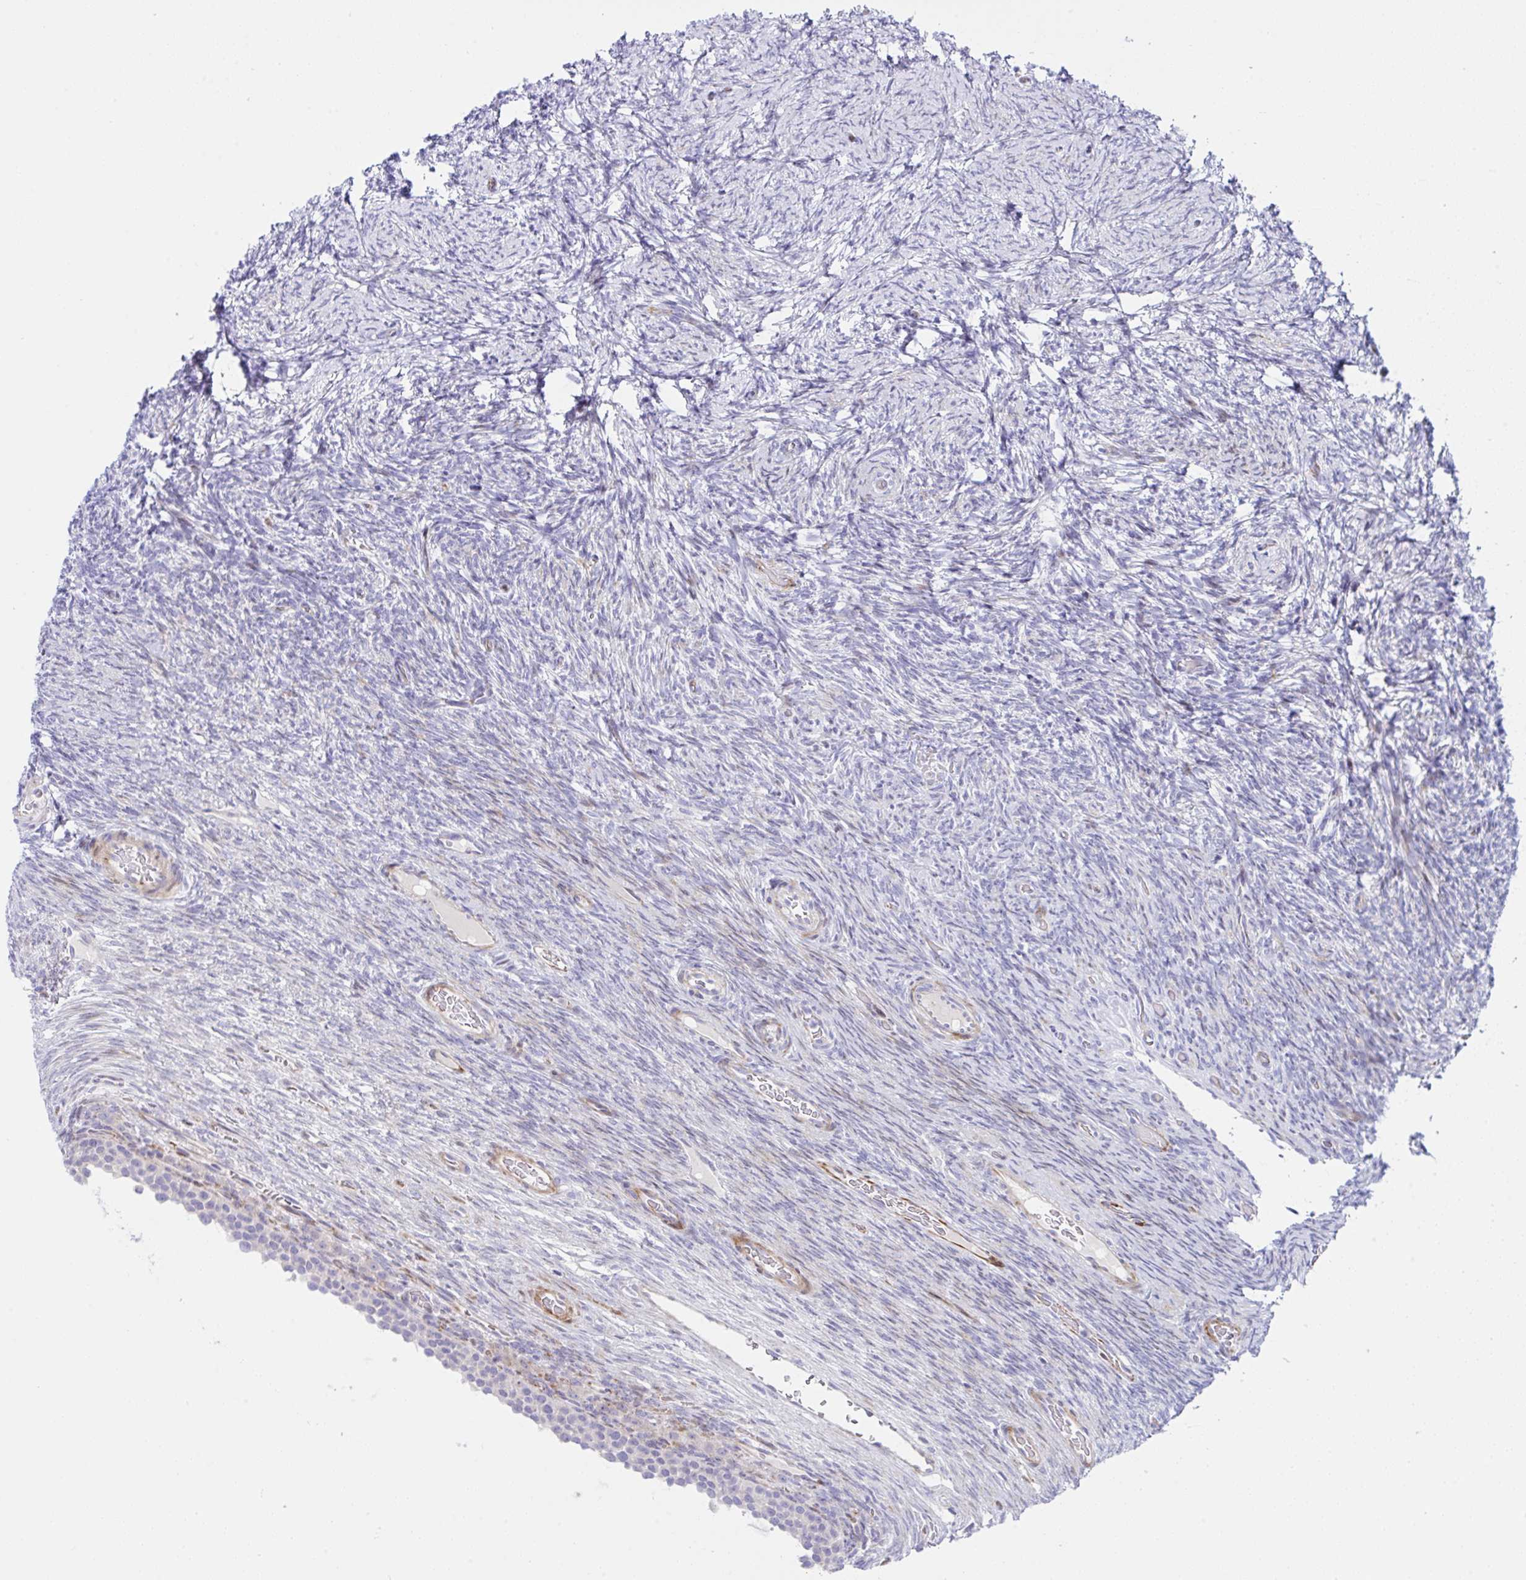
{"staining": {"intensity": "negative", "quantity": "none", "location": "none"}, "tissue": "ovary", "cell_type": "Follicle cells", "image_type": "normal", "snomed": [{"axis": "morphology", "description": "Normal tissue, NOS"}, {"axis": "topography", "description": "Ovary"}], "caption": "This is an IHC micrograph of normal human ovary. There is no positivity in follicle cells.", "gene": "ZNF713", "patient": {"sex": "female", "age": 34}}